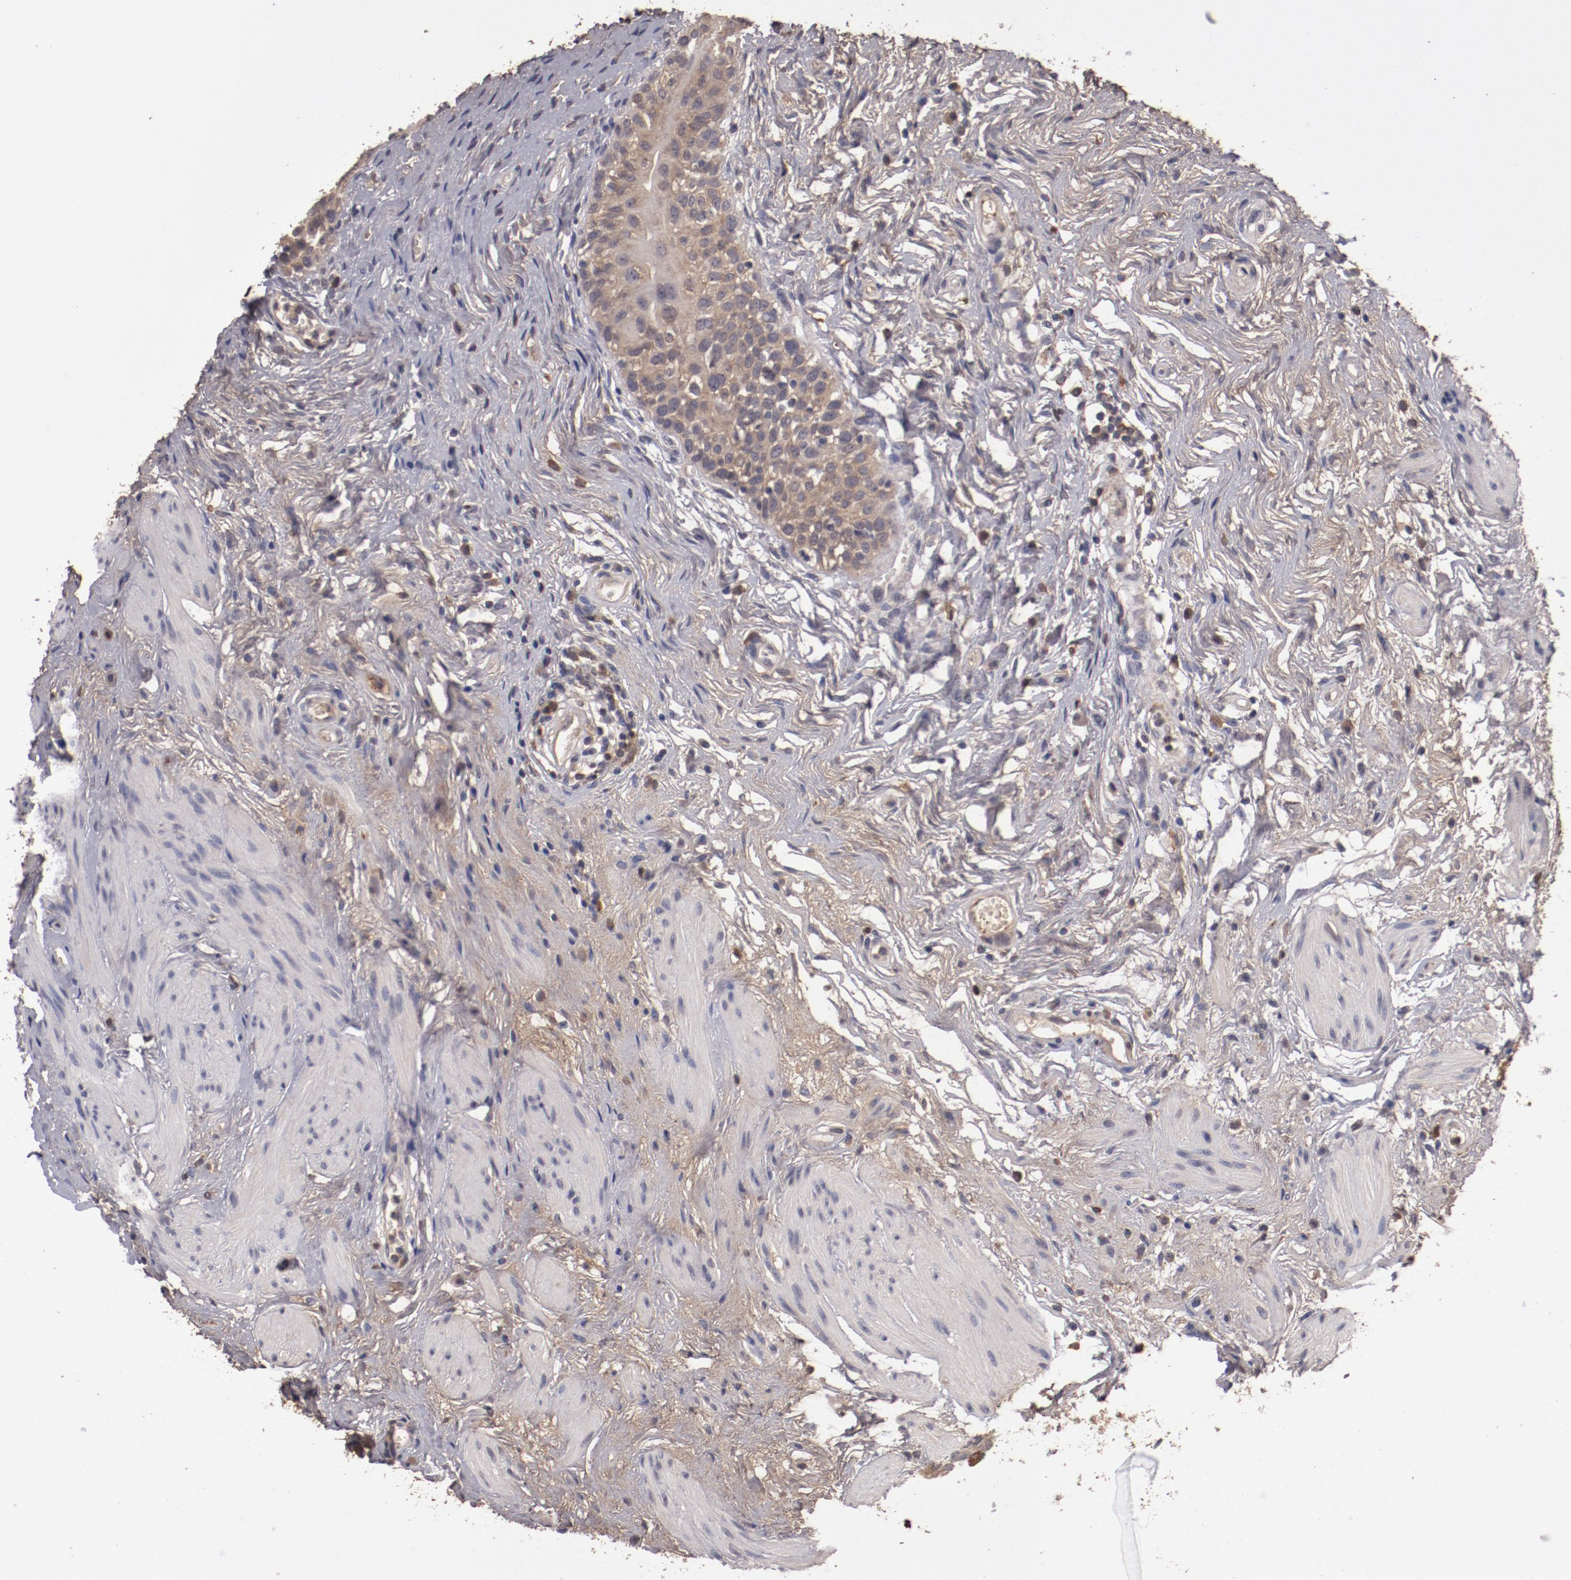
{"staining": {"intensity": "moderate", "quantity": ">75%", "location": "cytoplasmic/membranous"}, "tissue": "urinary bladder", "cell_type": "Urothelial cells", "image_type": "normal", "snomed": [{"axis": "morphology", "description": "Normal tissue, NOS"}, {"axis": "topography", "description": "Urinary bladder"}], "caption": "Moderate cytoplasmic/membranous protein expression is identified in approximately >75% of urothelial cells in urinary bladder.", "gene": "CP", "patient": {"sex": "female", "age": 55}}